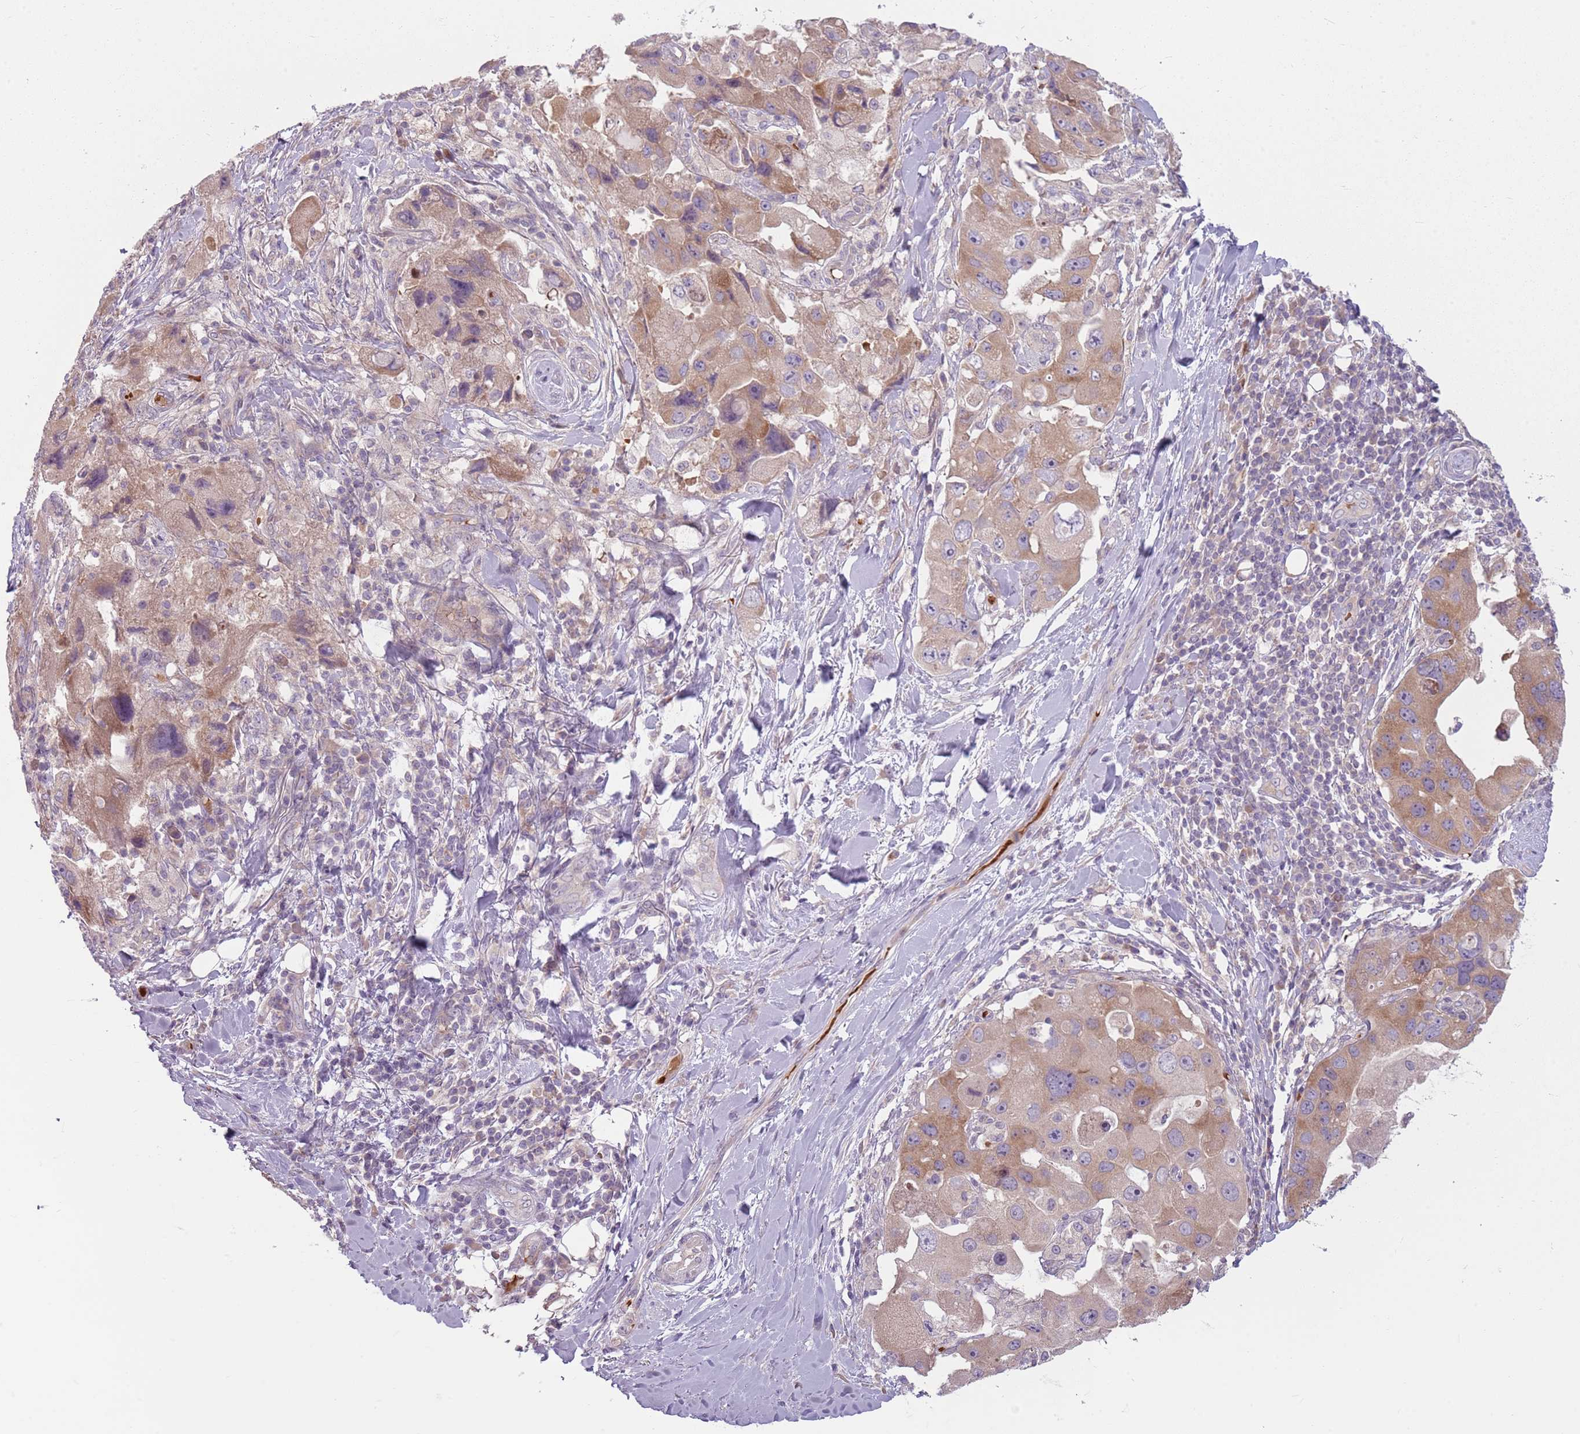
{"staining": {"intensity": "weak", "quantity": "25%-75%", "location": "cytoplasmic/membranous"}, "tissue": "lung cancer", "cell_type": "Tumor cells", "image_type": "cancer", "snomed": [{"axis": "morphology", "description": "Adenocarcinoma, NOS"}, {"axis": "topography", "description": "Lung"}], "caption": "Immunohistochemical staining of lung cancer (adenocarcinoma) demonstrates weak cytoplasmic/membranous protein expression in about 25%-75% of tumor cells.", "gene": "HSPA14", "patient": {"sex": "female", "age": 54}}